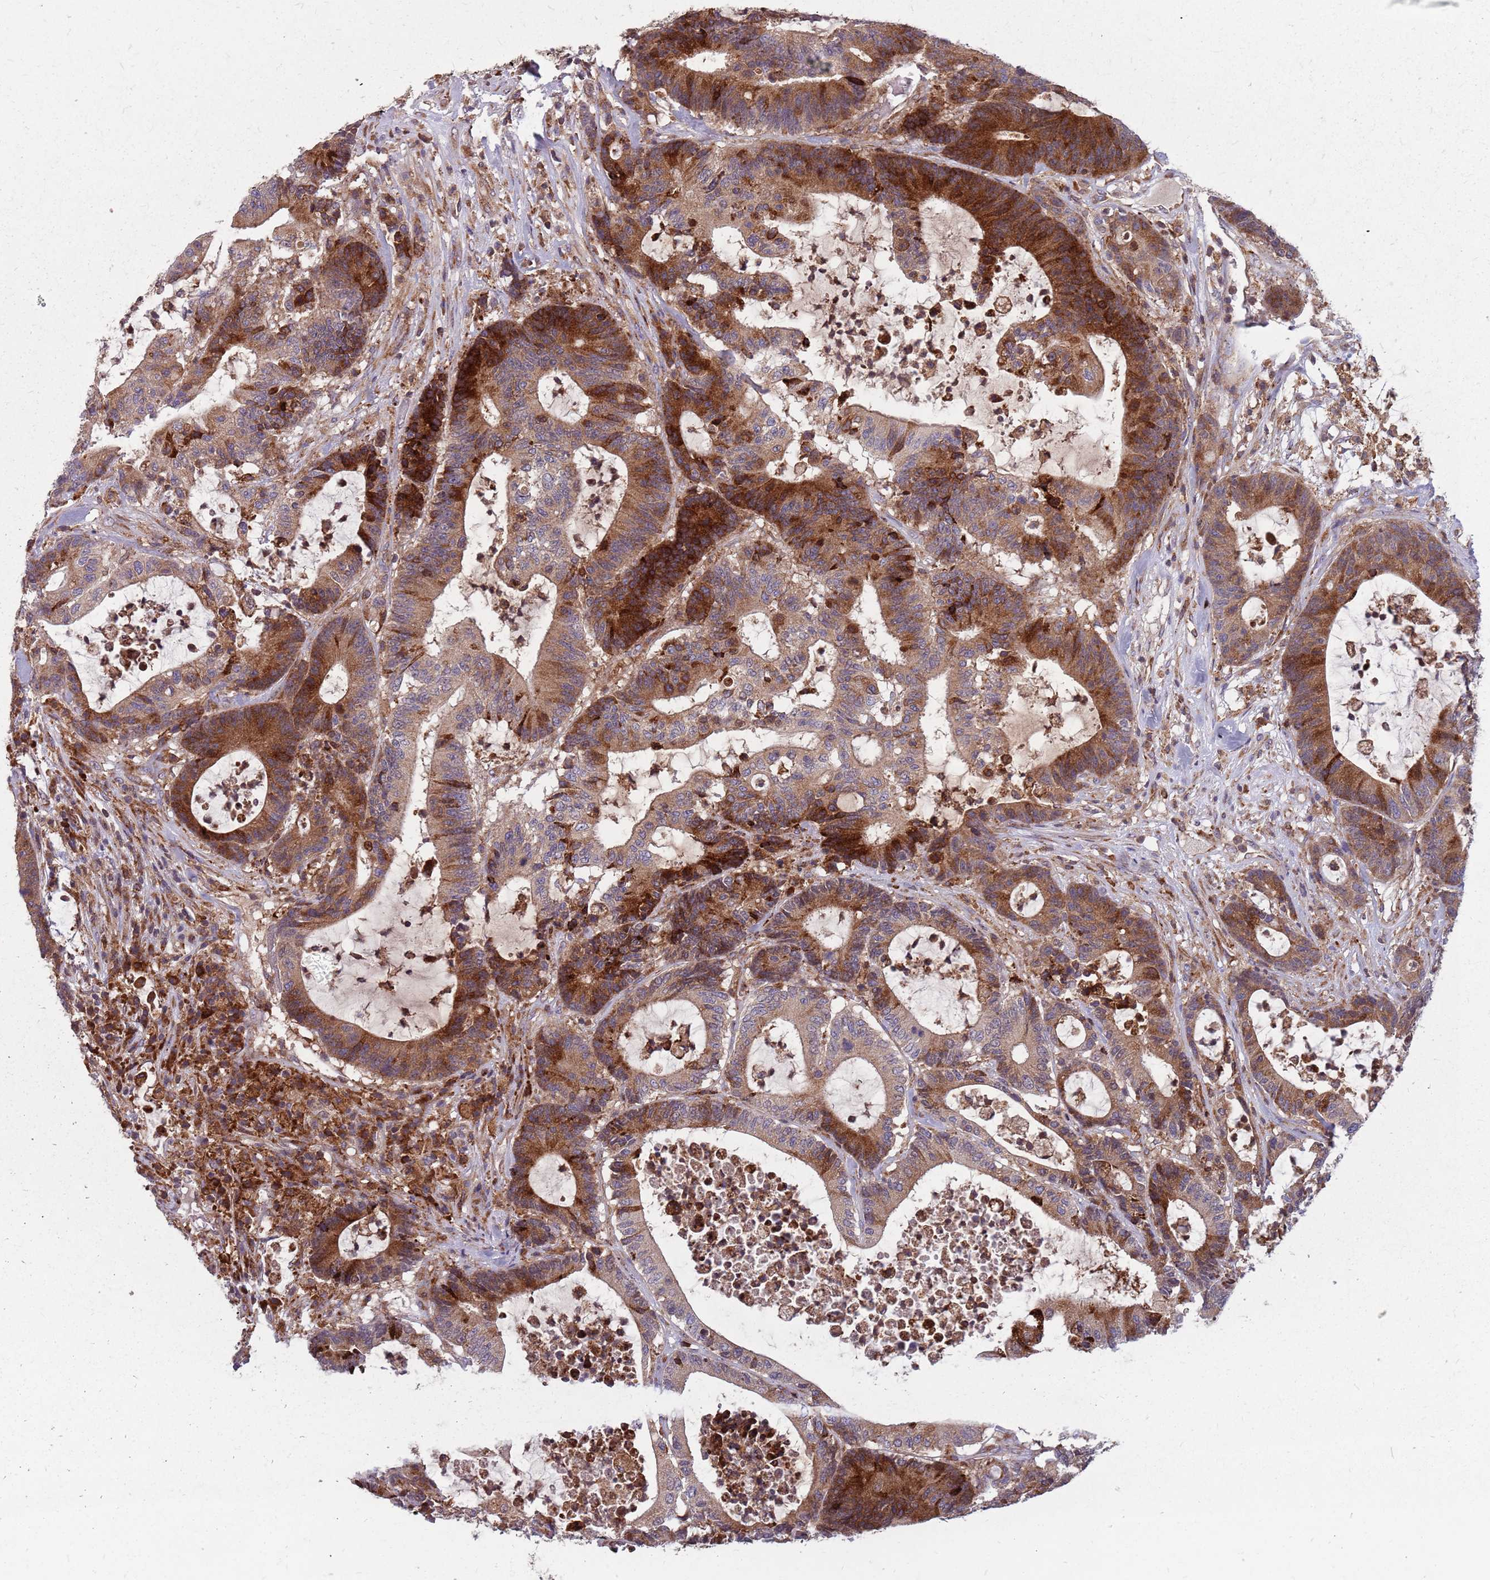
{"staining": {"intensity": "strong", "quantity": ">75%", "location": "cytoplasmic/membranous"}, "tissue": "colorectal cancer", "cell_type": "Tumor cells", "image_type": "cancer", "snomed": [{"axis": "morphology", "description": "Adenocarcinoma, NOS"}, {"axis": "topography", "description": "Colon"}], "caption": "Colorectal adenocarcinoma stained with a brown dye displays strong cytoplasmic/membranous positive expression in about >75% of tumor cells.", "gene": "NME4", "patient": {"sex": "female", "age": 84}}